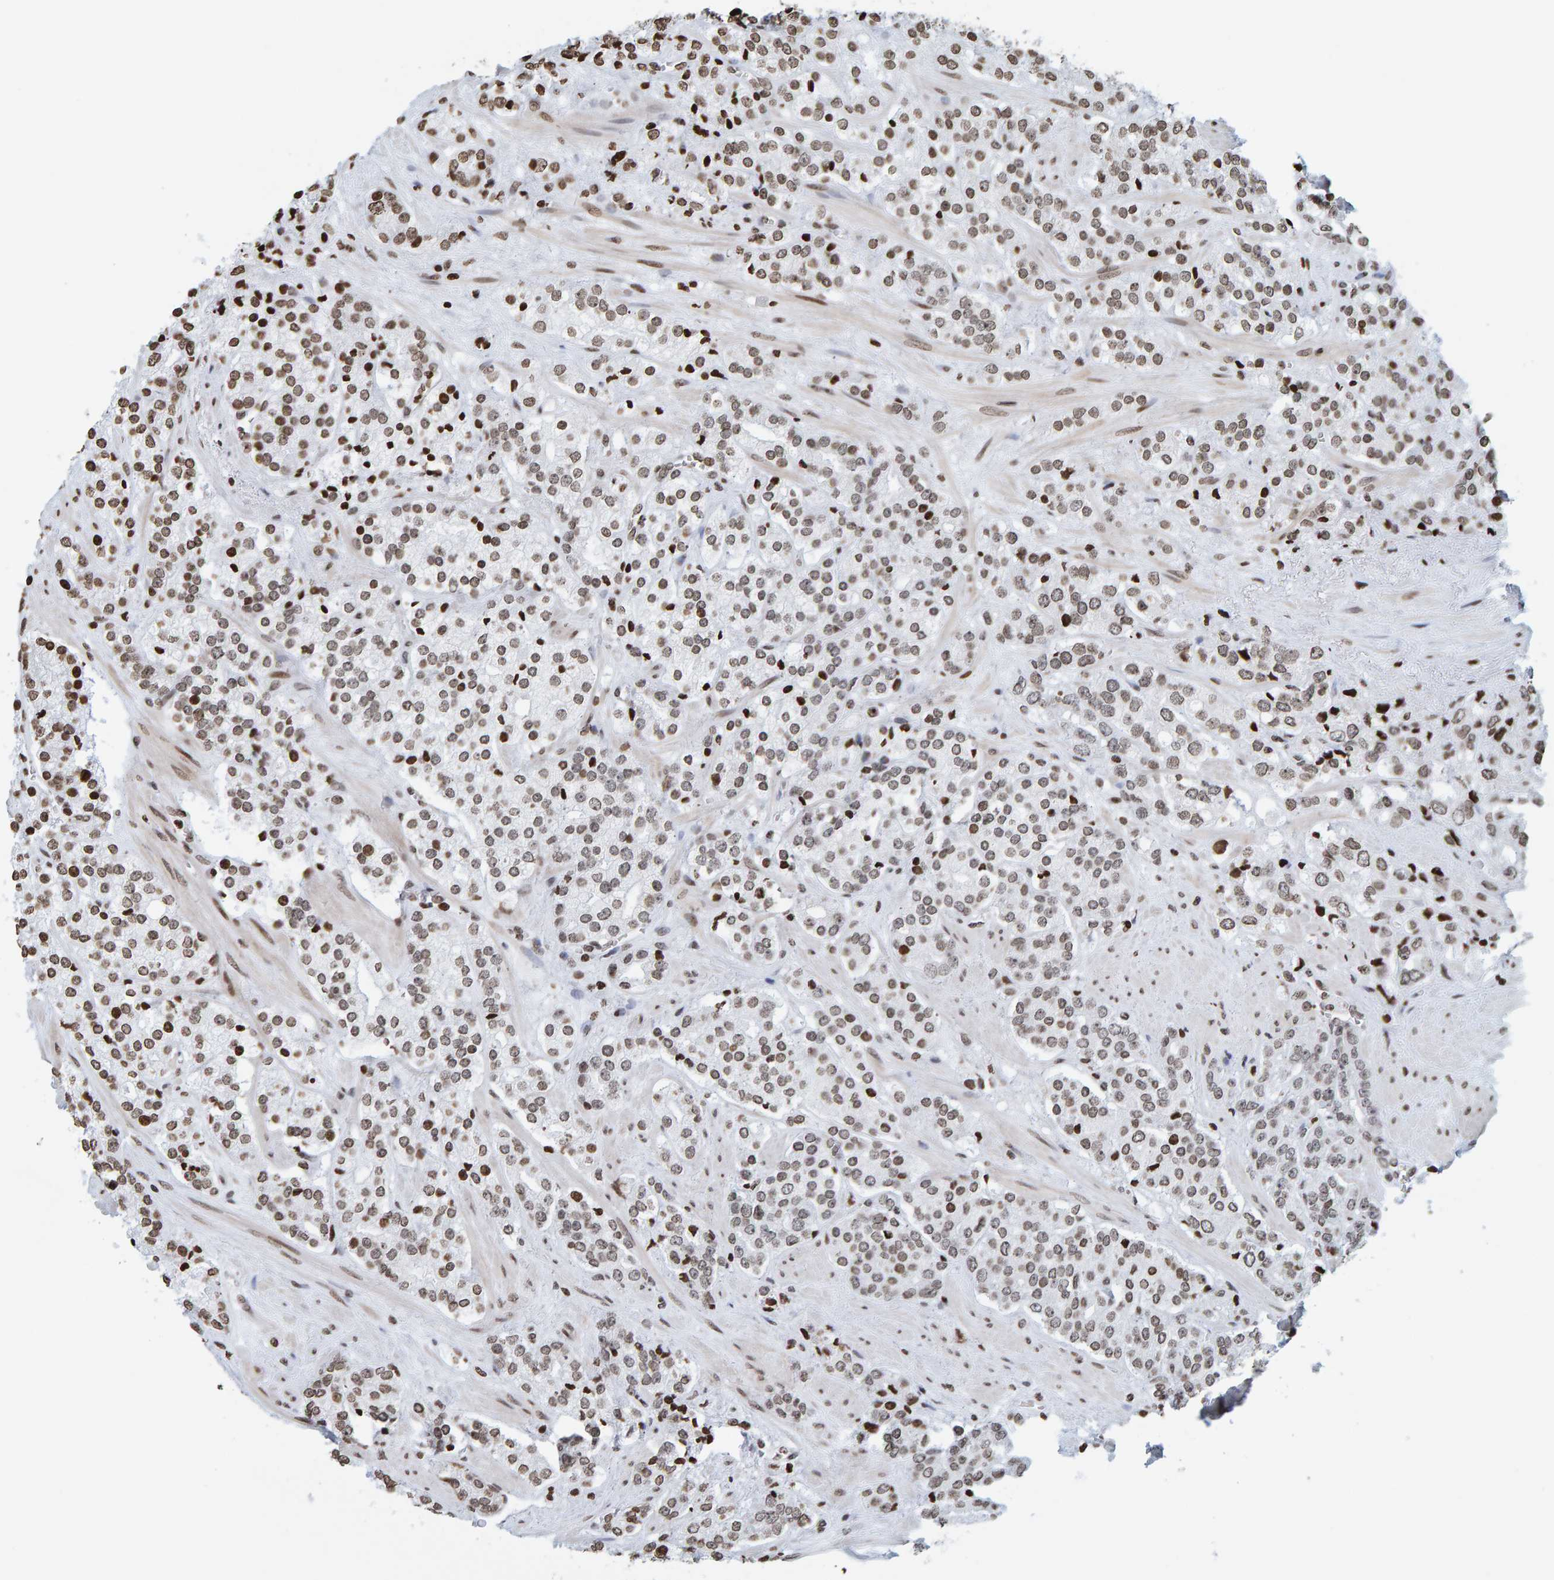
{"staining": {"intensity": "moderate", "quantity": "25%-75%", "location": "nuclear"}, "tissue": "prostate cancer", "cell_type": "Tumor cells", "image_type": "cancer", "snomed": [{"axis": "morphology", "description": "Adenocarcinoma, High grade"}, {"axis": "topography", "description": "Prostate"}], "caption": "About 25%-75% of tumor cells in adenocarcinoma (high-grade) (prostate) reveal moderate nuclear protein expression as visualized by brown immunohistochemical staining.", "gene": "BRF2", "patient": {"sex": "male", "age": 71}}